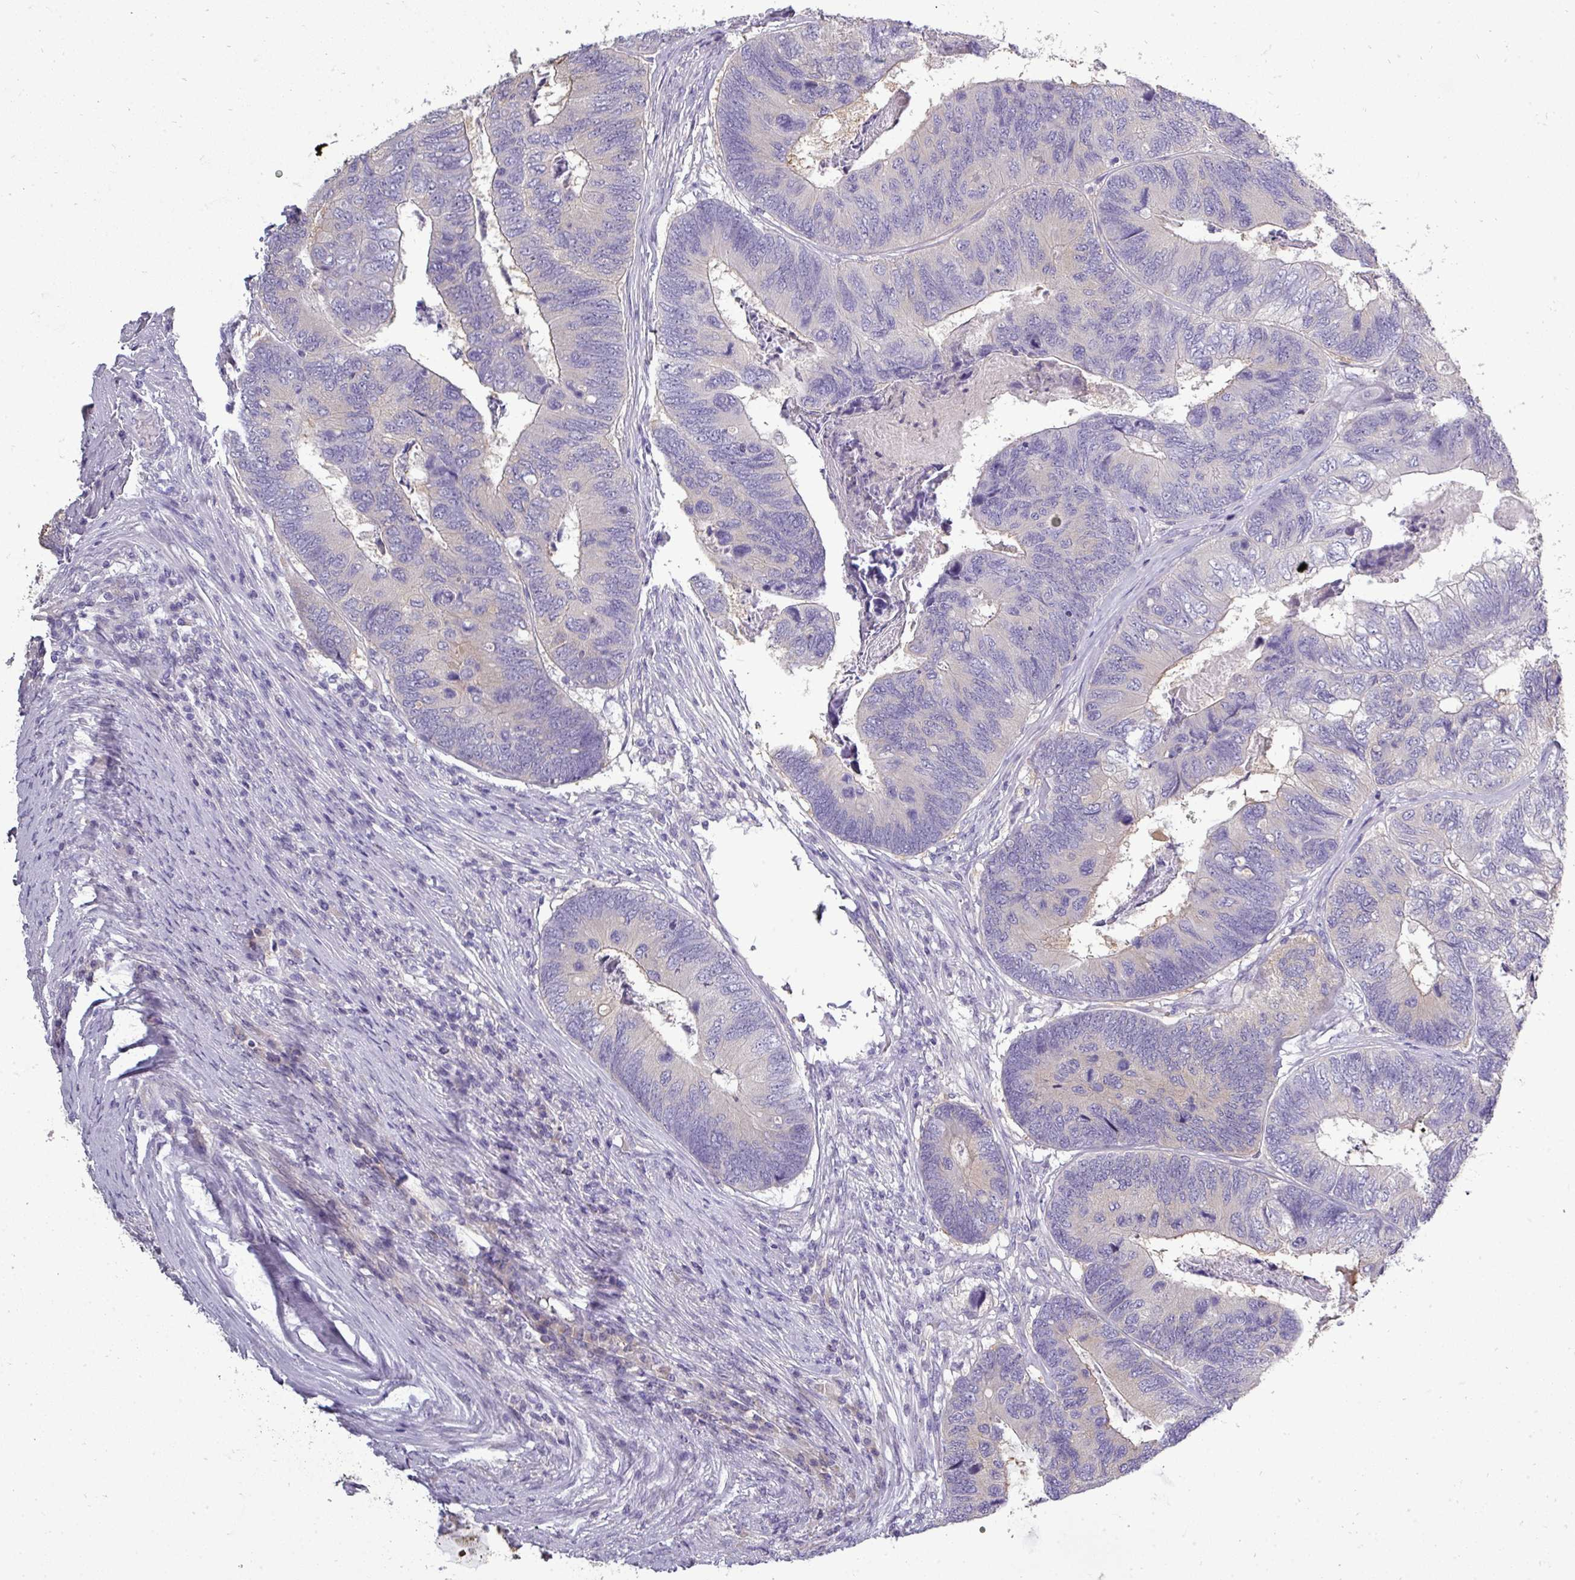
{"staining": {"intensity": "negative", "quantity": "none", "location": "none"}, "tissue": "colorectal cancer", "cell_type": "Tumor cells", "image_type": "cancer", "snomed": [{"axis": "morphology", "description": "Adenocarcinoma, NOS"}, {"axis": "topography", "description": "Colon"}], "caption": "Adenocarcinoma (colorectal) stained for a protein using immunohistochemistry (IHC) exhibits no positivity tumor cells.", "gene": "DNAAF9", "patient": {"sex": "female", "age": 67}}